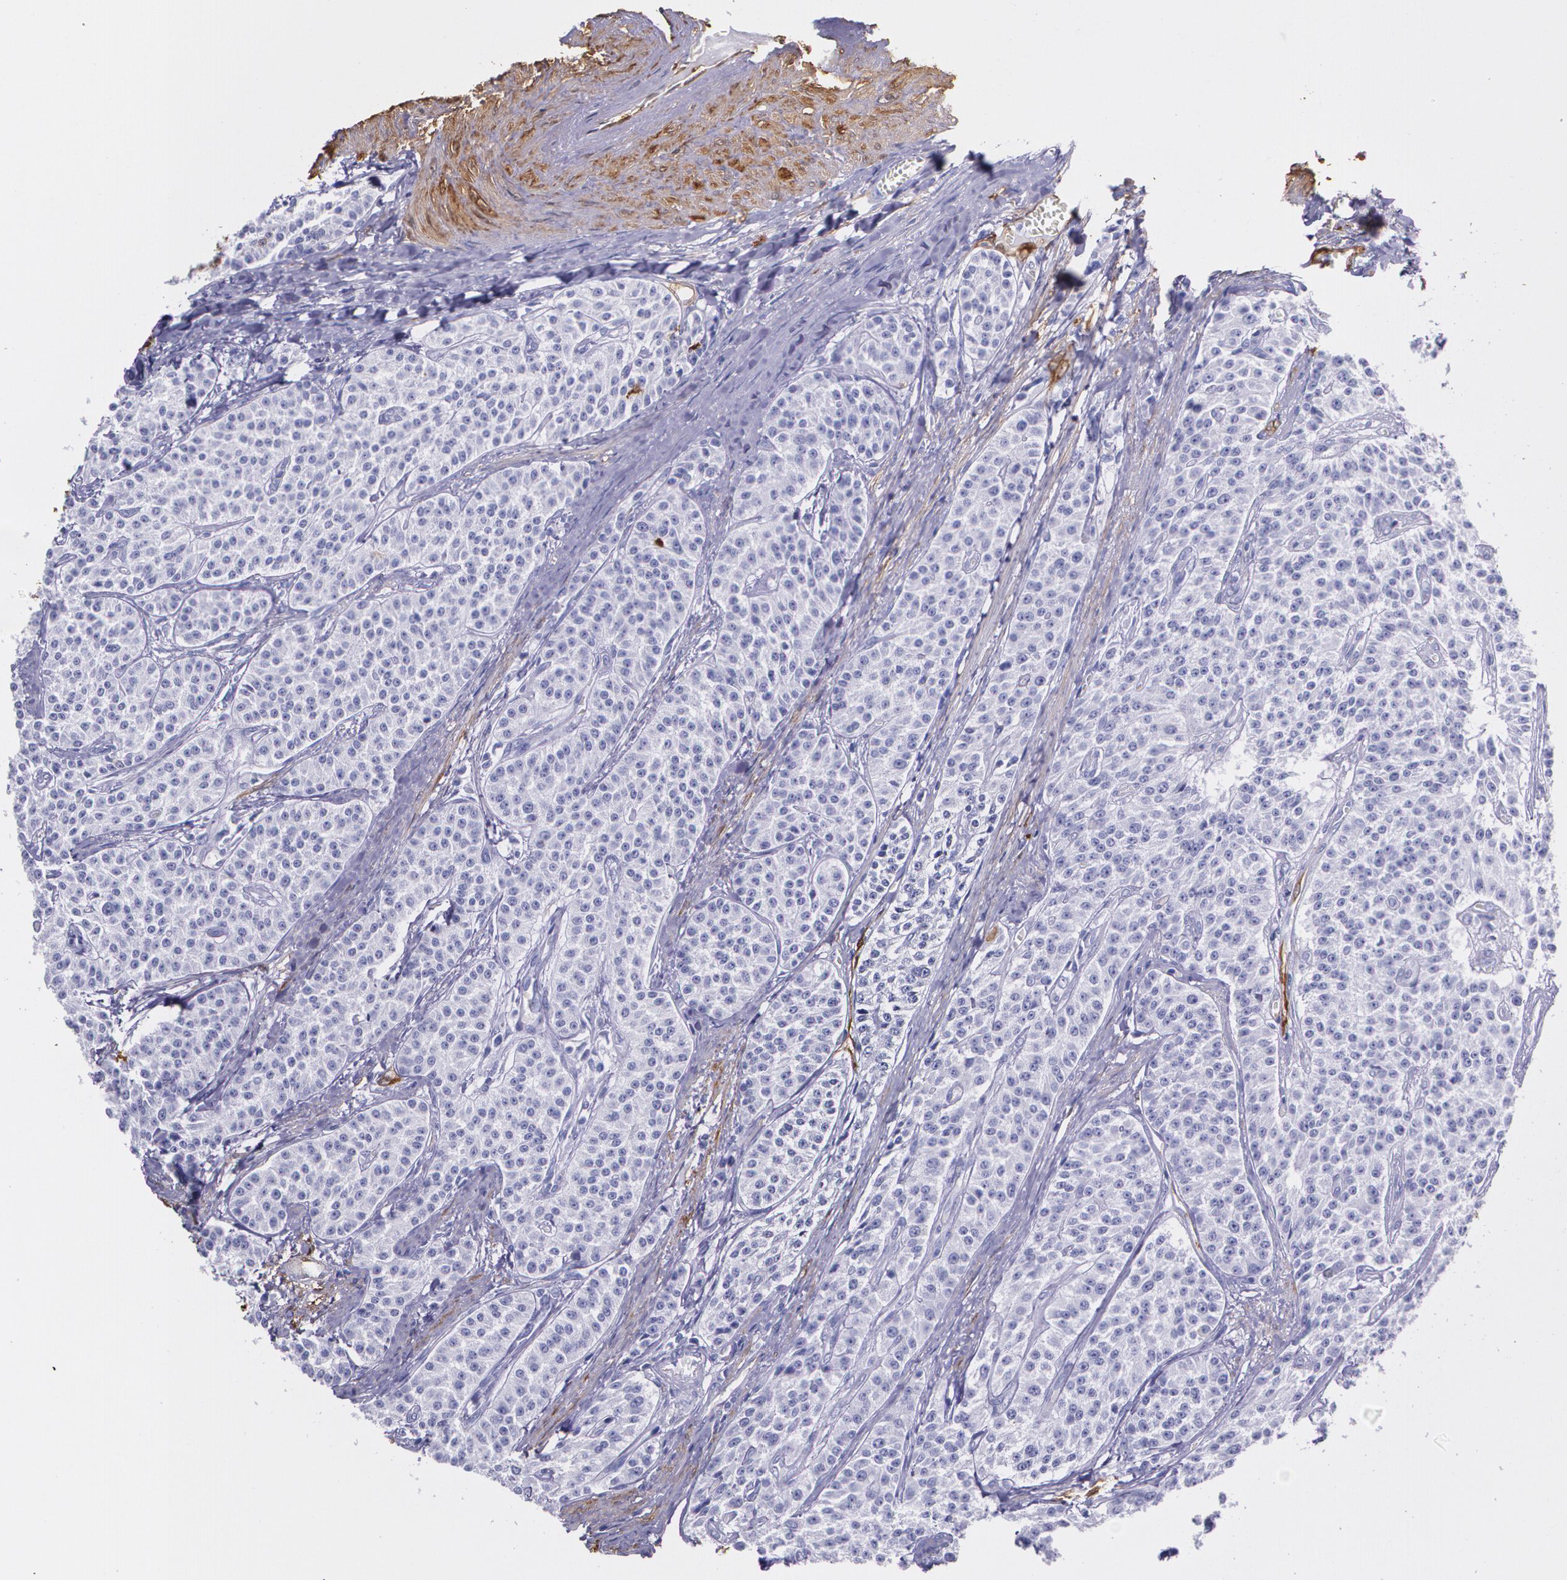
{"staining": {"intensity": "negative", "quantity": "none", "location": "none"}, "tissue": "carcinoid", "cell_type": "Tumor cells", "image_type": "cancer", "snomed": [{"axis": "morphology", "description": "Carcinoid, malignant, NOS"}, {"axis": "topography", "description": "Stomach"}], "caption": "A high-resolution image shows immunohistochemistry (IHC) staining of carcinoid, which shows no significant expression in tumor cells. (Immunohistochemistry (ihc), brightfield microscopy, high magnification).", "gene": "MMP2", "patient": {"sex": "female", "age": 76}}